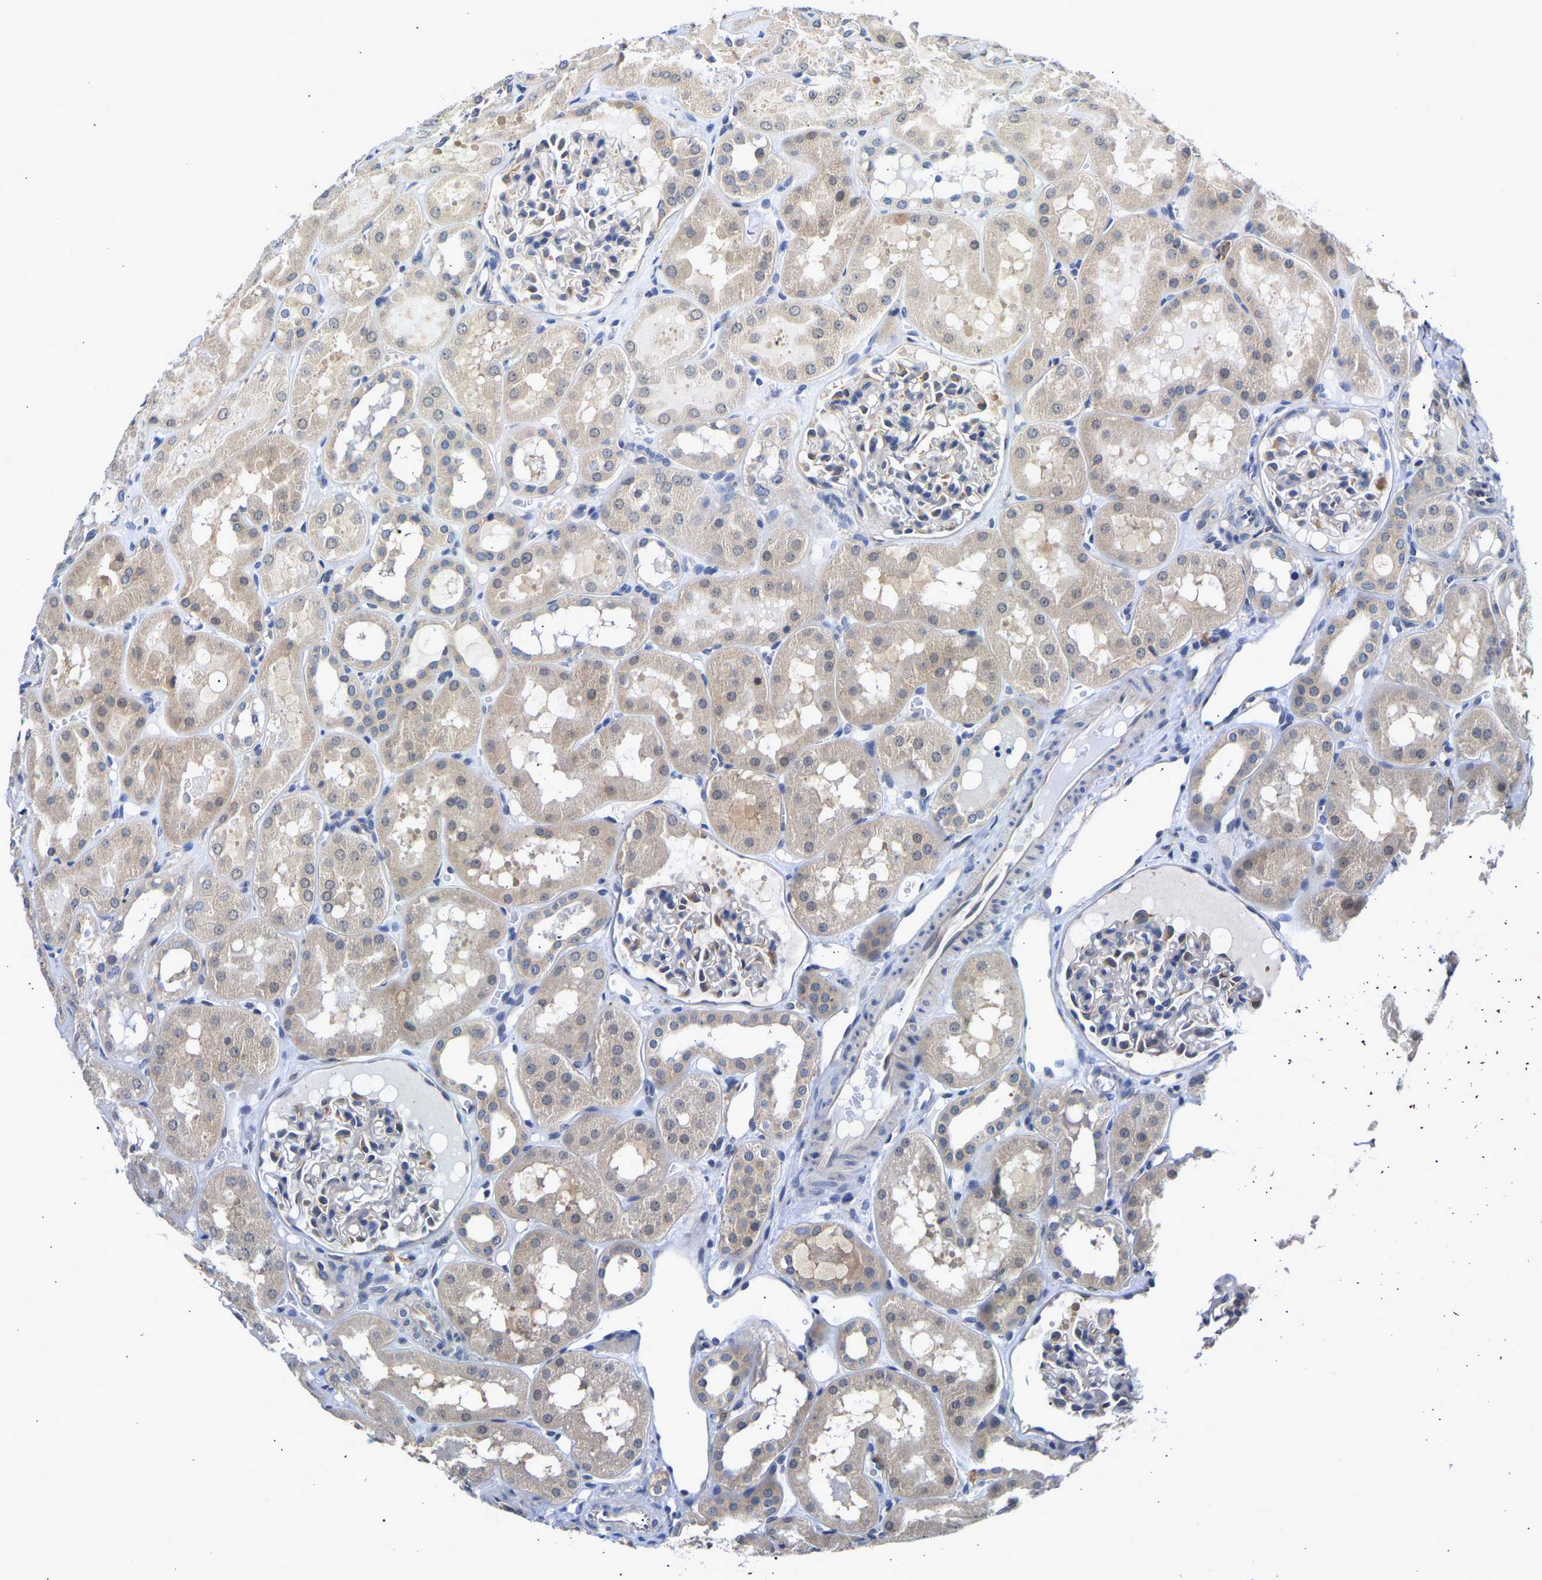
{"staining": {"intensity": "weak", "quantity": "<25%", "location": "cytoplasmic/membranous"}, "tissue": "kidney", "cell_type": "Cells in glomeruli", "image_type": "normal", "snomed": [{"axis": "morphology", "description": "Normal tissue, NOS"}, {"axis": "topography", "description": "Kidney"}, {"axis": "topography", "description": "Urinary bladder"}], "caption": "Immunohistochemical staining of unremarkable kidney reveals no significant expression in cells in glomeruli.", "gene": "CCDC6", "patient": {"sex": "male", "age": 16}}